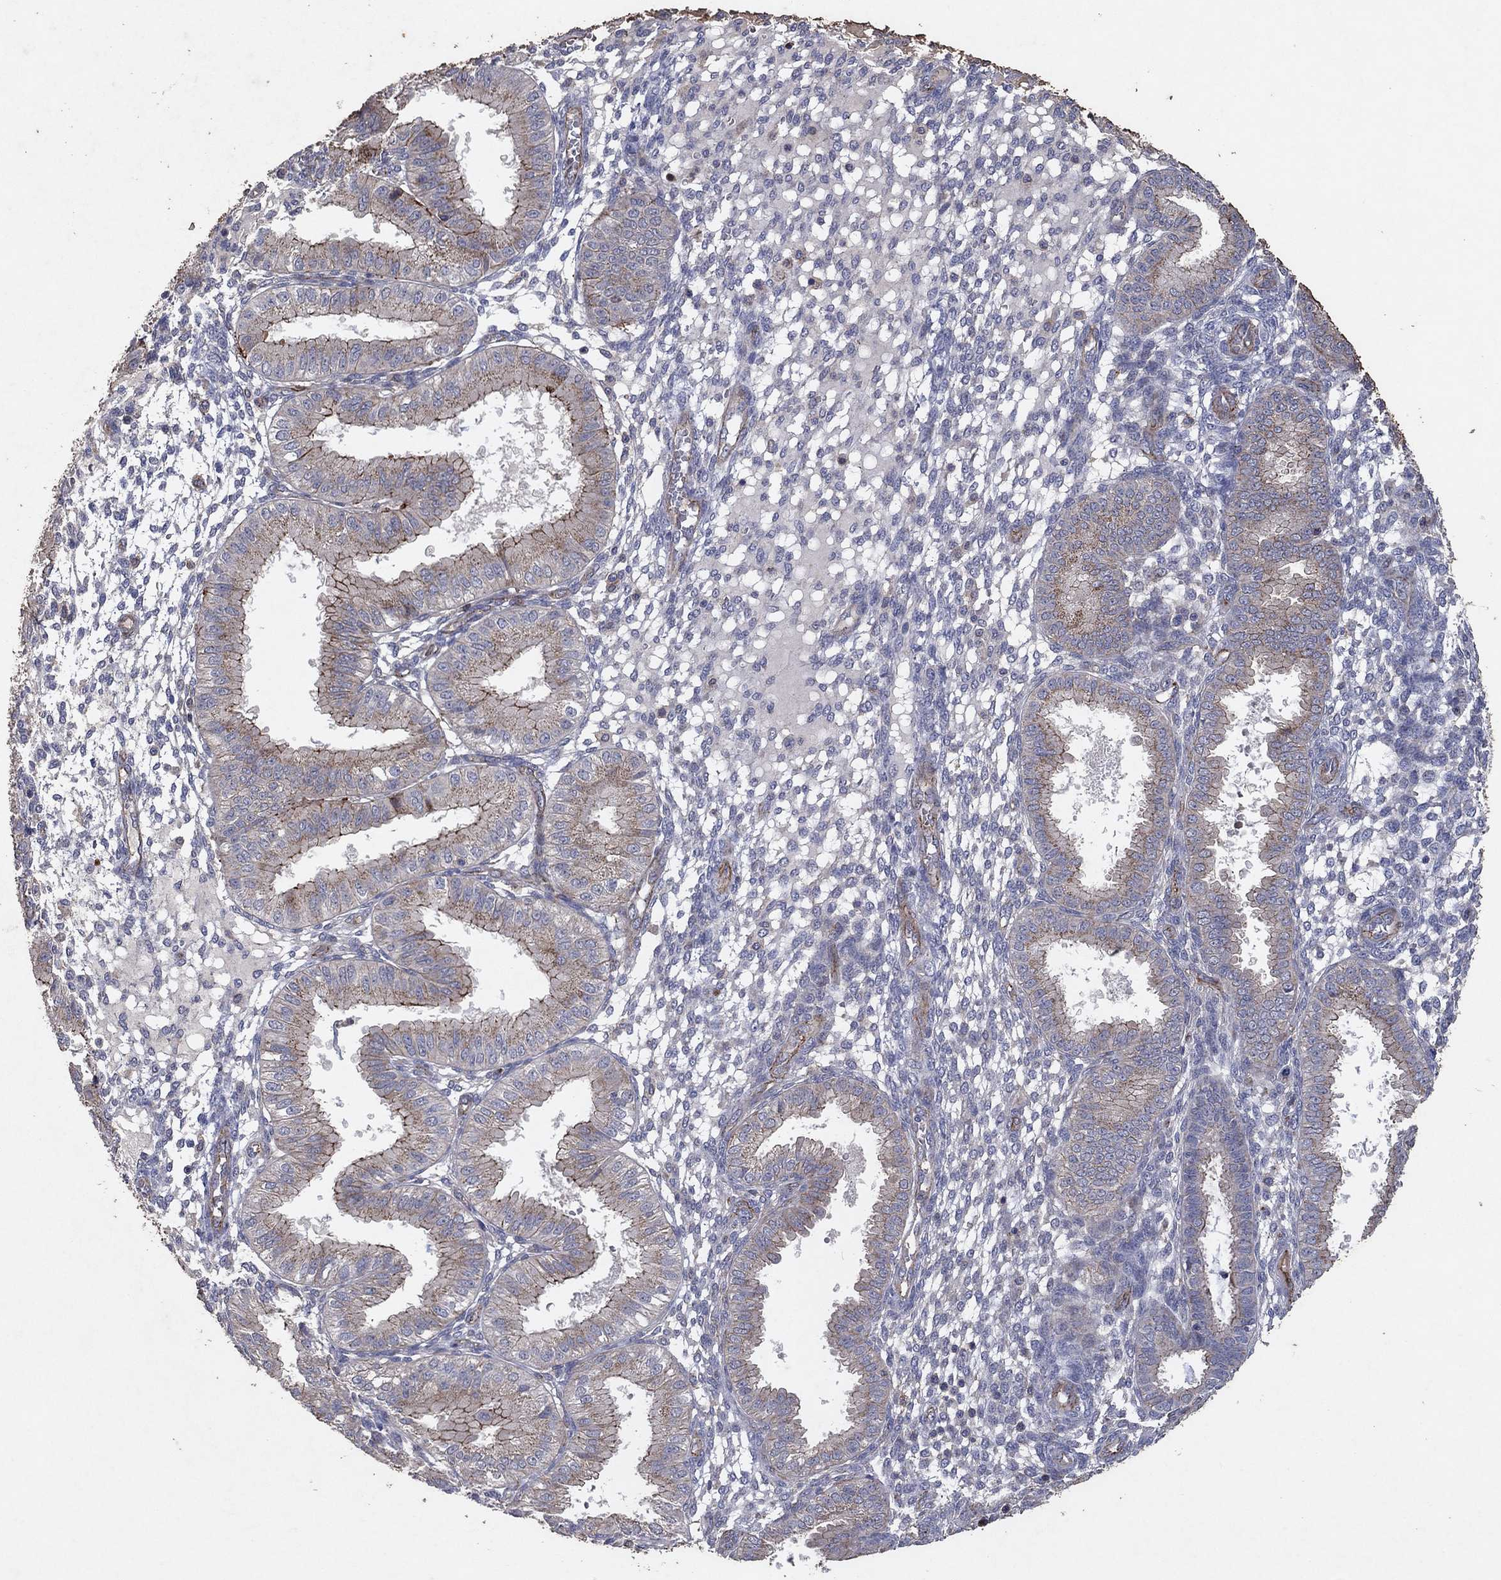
{"staining": {"intensity": "negative", "quantity": "none", "location": "none"}, "tissue": "endometrium", "cell_type": "Cells in endometrial stroma", "image_type": "normal", "snomed": [{"axis": "morphology", "description": "Normal tissue, NOS"}, {"axis": "topography", "description": "Endometrium"}], "caption": "Protein analysis of unremarkable endometrium reveals no significant expression in cells in endometrial stroma. Nuclei are stained in blue.", "gene": "FRG1", "patient": {"sex": "female", "age": 43}}